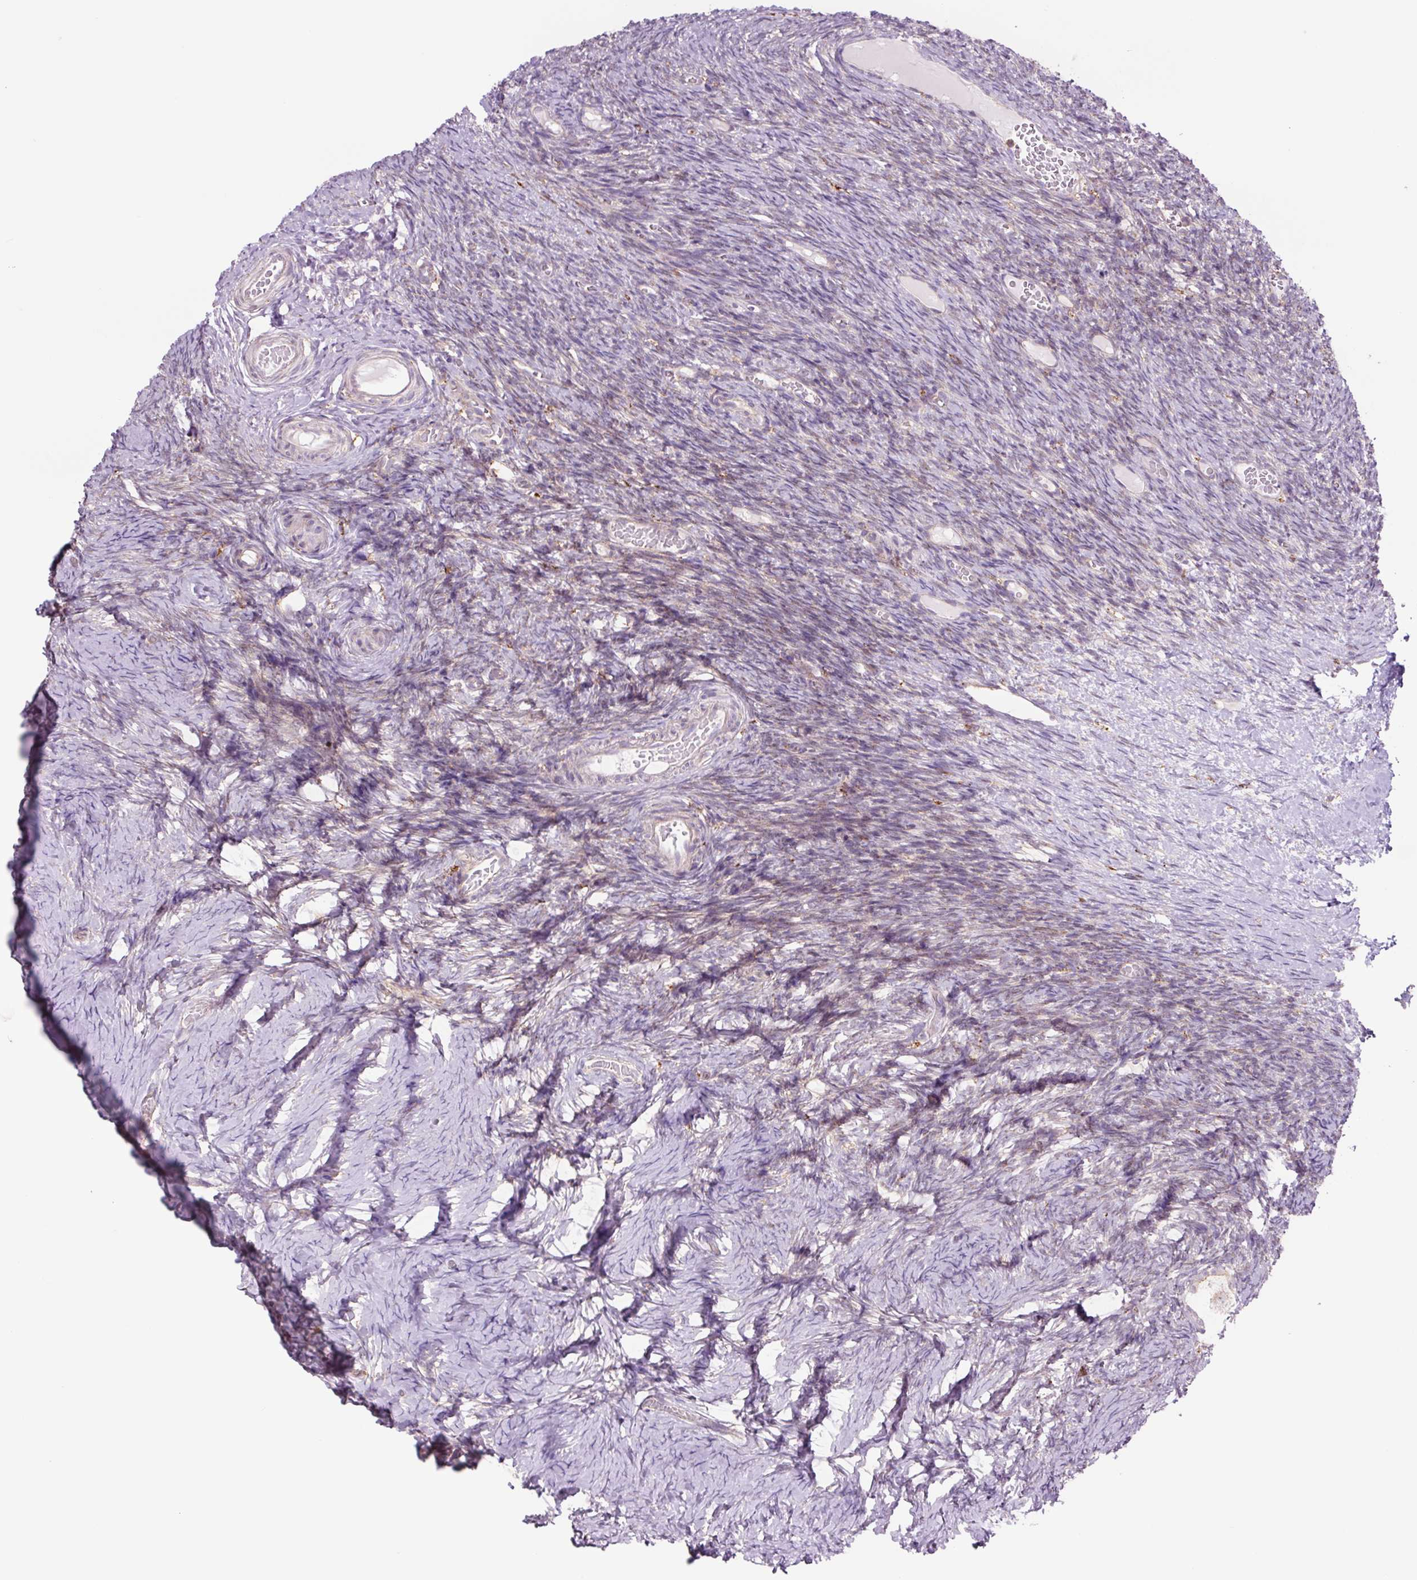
{"staining": {"intensity": "negative", "quantity": "none", "location": "none"}, "tissue": "ovary", "cell_type": "Follicle cells", "image_type": "normal", "snomed": [{"axis": "morphology", "description": "Normal tissue, NOS"}, {"axis": "topography", "description": "Ovary"}], "caption": "This micrograph is of unremarkable ovary stained with immunohistochemistry to label a protein in brown with the nuclei are counter-stained blue. There is no staining in follicle cells.", "gene": "SH2D6", "patient": {"sex": "female", "age": 39}}